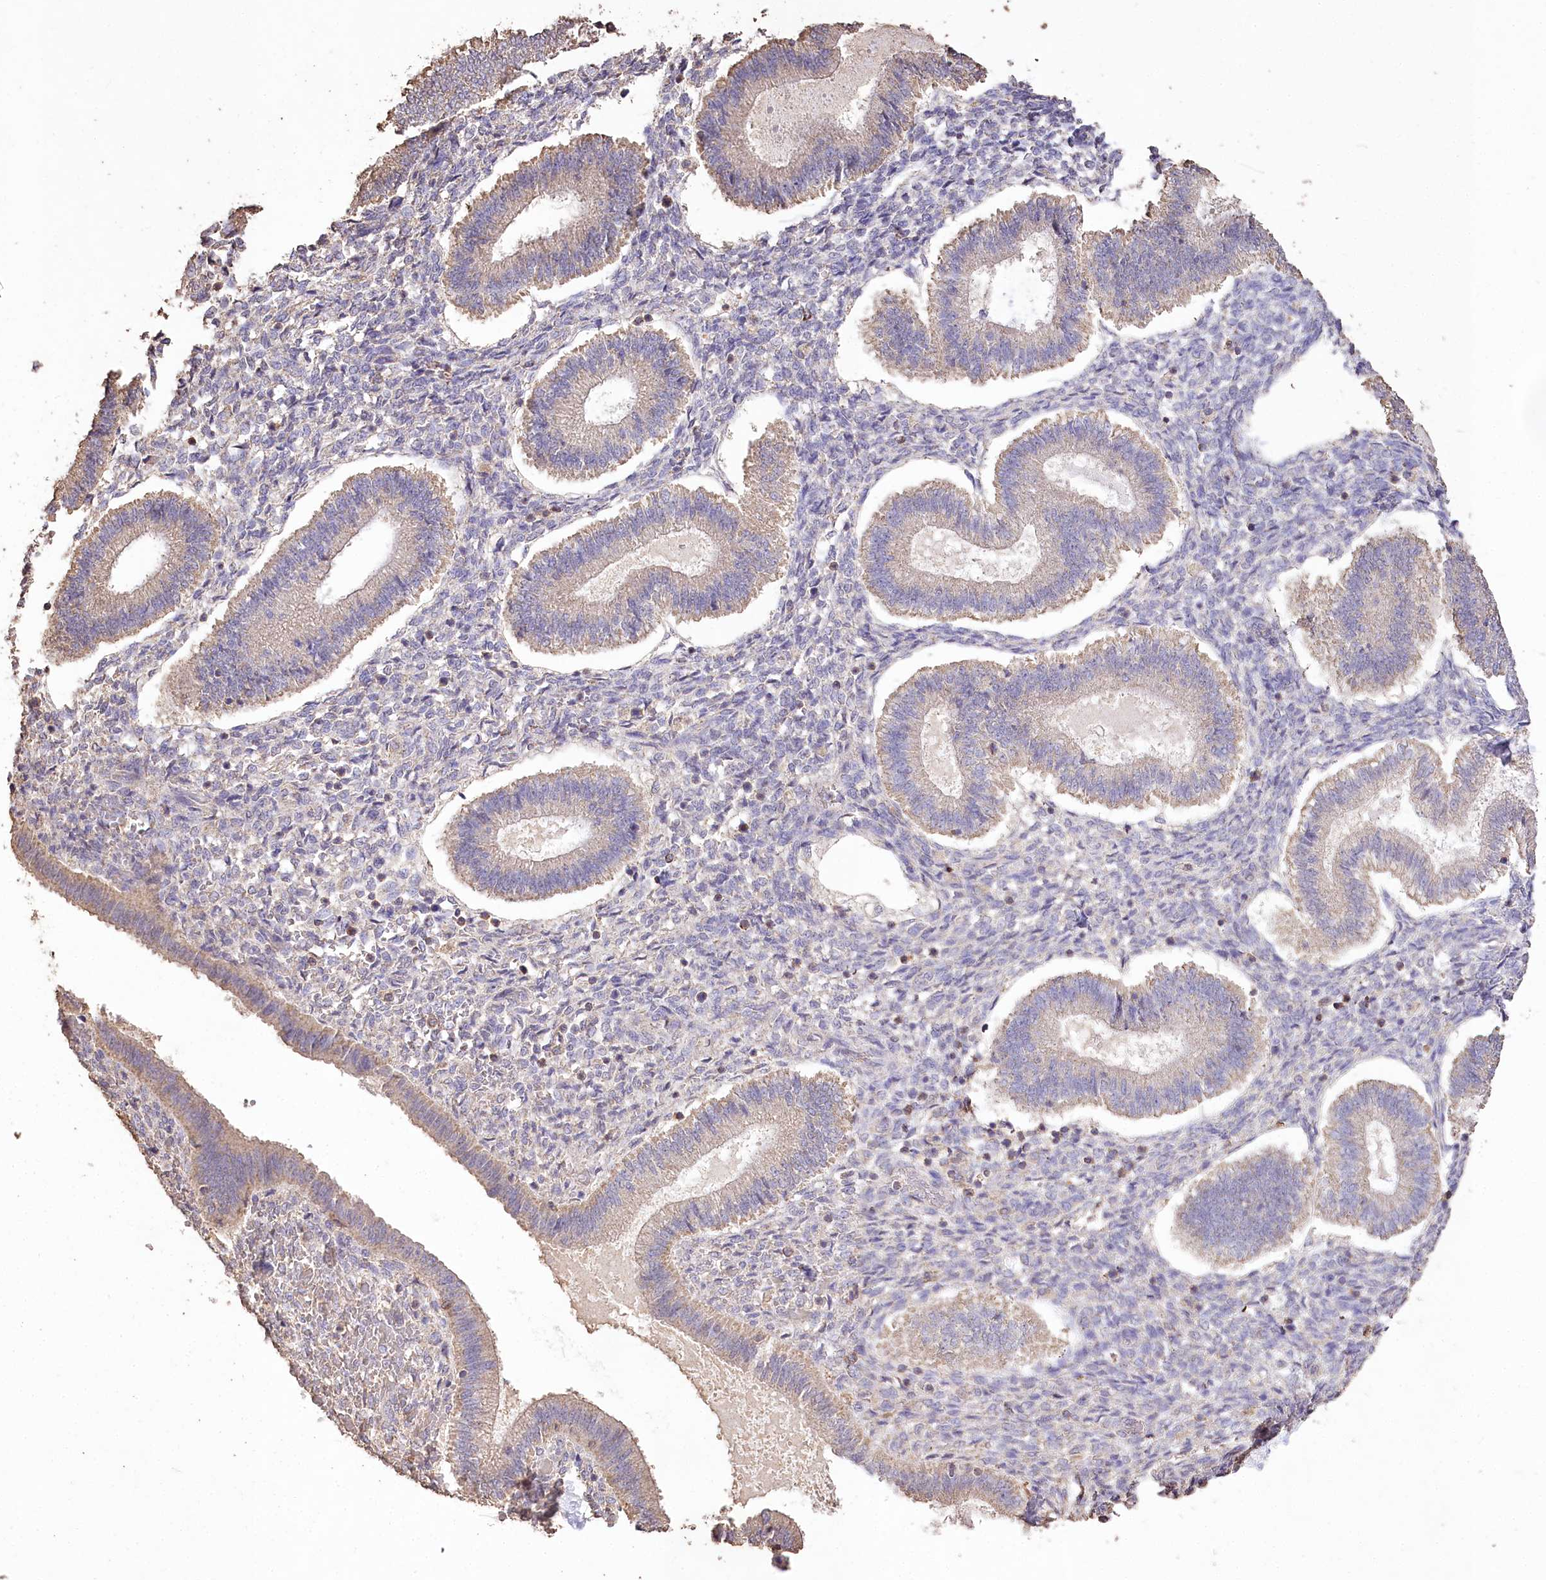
{"staining": {"intensity": "moderate", "quantity": ">75%", "location": "cytoplasmic/membranous"}, "tissue": "endometrium", "cell_type": "Cells in endometrial stroma", "image_type": "normal", "snomed": [{"axis": "morphology", "description": "Normal tissue, NOS"}, {"axis": "topography", "description": "Endometrium"}], "caption": "An immunohistochemistry photomicrograph of unremarkable tissue is shown. Protein staining in brown labels moderate cytoplasmic/membranous positivity in endometrium within cells in endometrial stroma.", "gene": "IREB2", "patient": {"sex": "female", "age": 25}}